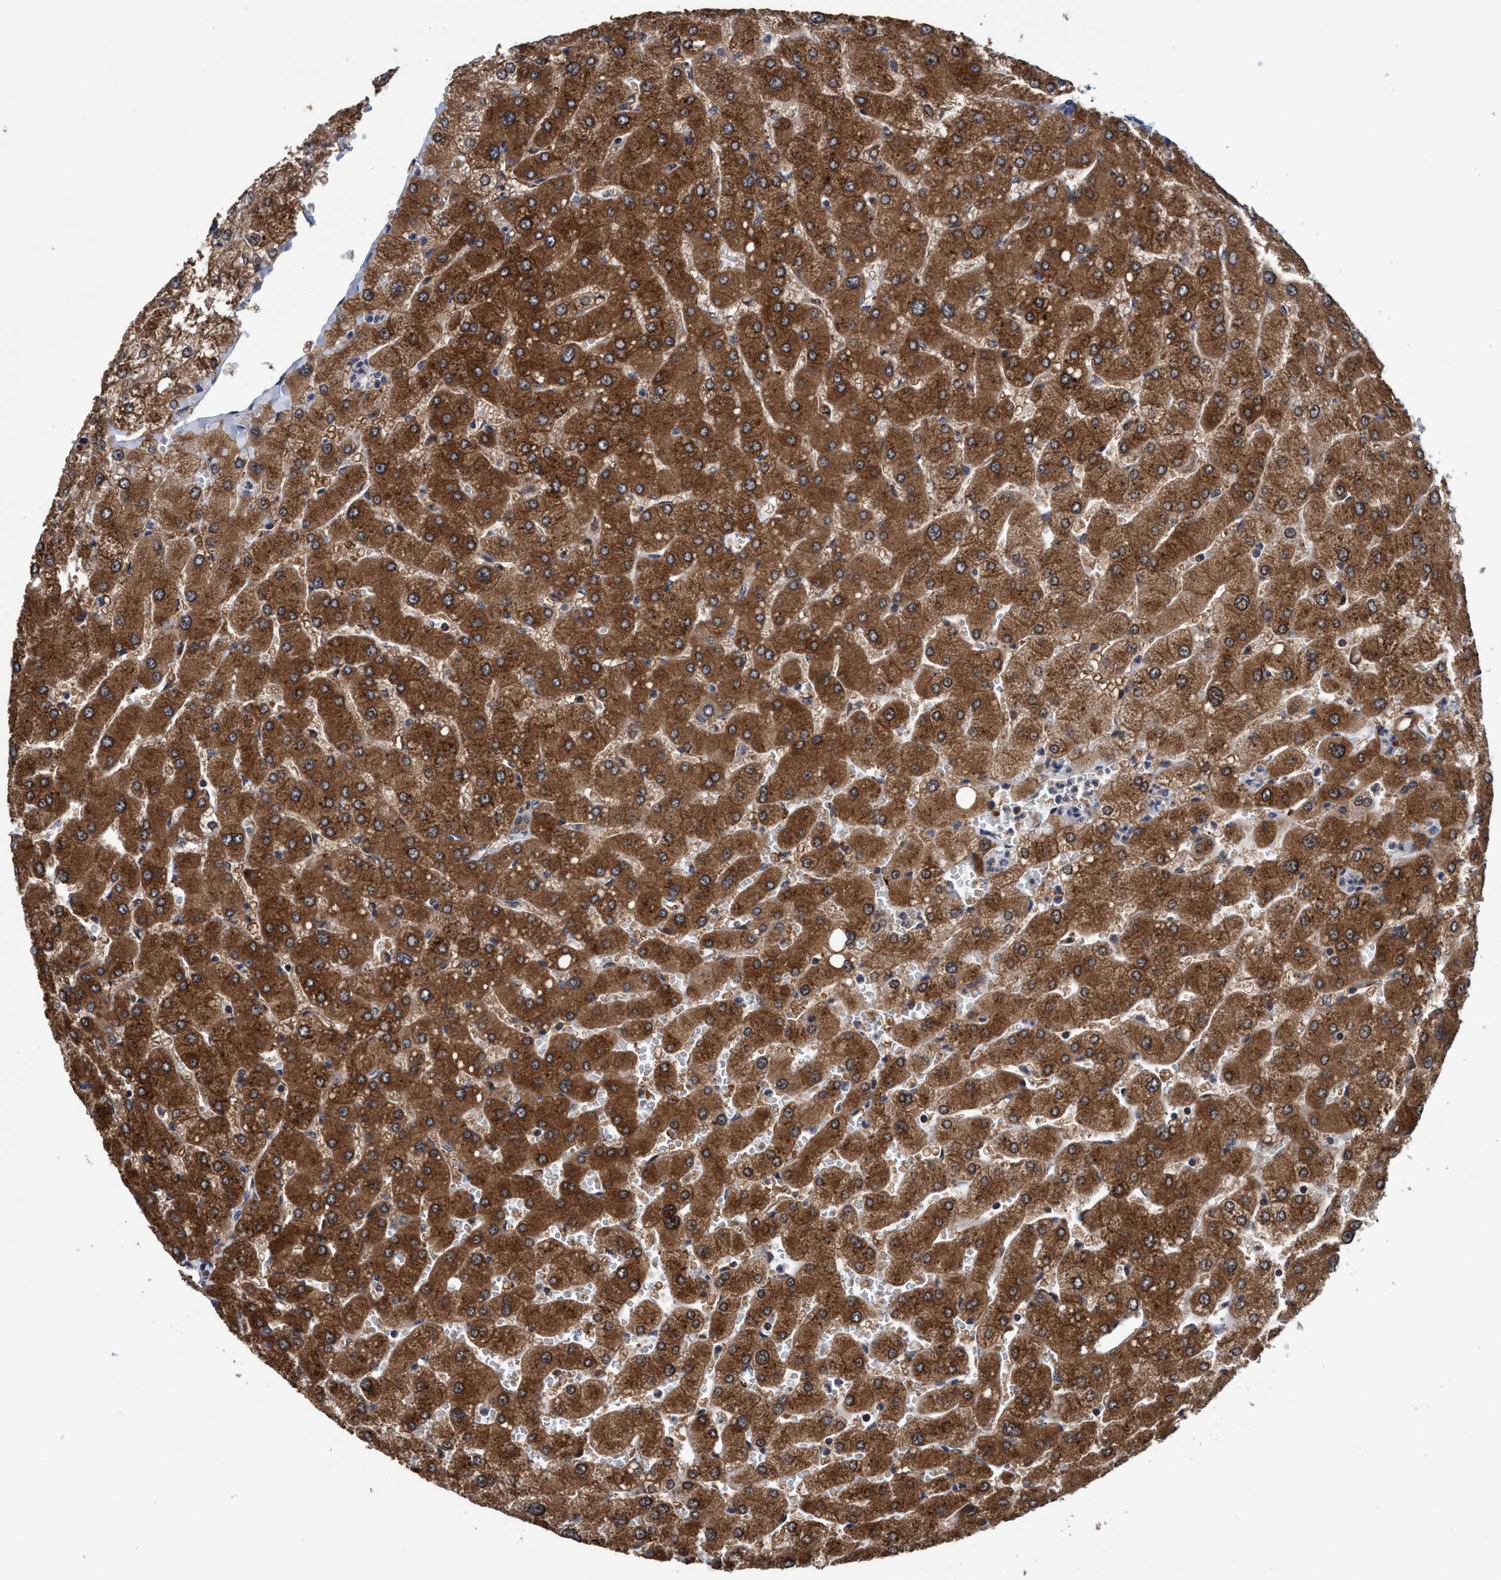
{"staining": {"intensity": "weak", "quantity": ">75%", "location": "cytoplasmic/membranous"}, "tissue": "liver", "cell_type": "Cholangiocytes", "image_type": "normal", "snomed": [{"axis": "morphology", "description": "Normal tissue, NOS"}, {"axis": "topography", "description": "Liver"}], "caption": "Protein analysis of benign liver shows weak cytoplasmic/membranous staining in approximately >75% of cholangiocytes. The staining was performed using DAB, with brown indicating positive protein expression. Nuclei are stained blue with hematoxylin.", "gene": "PSMD12", "patient": {"sex": "male", "age": 55}}